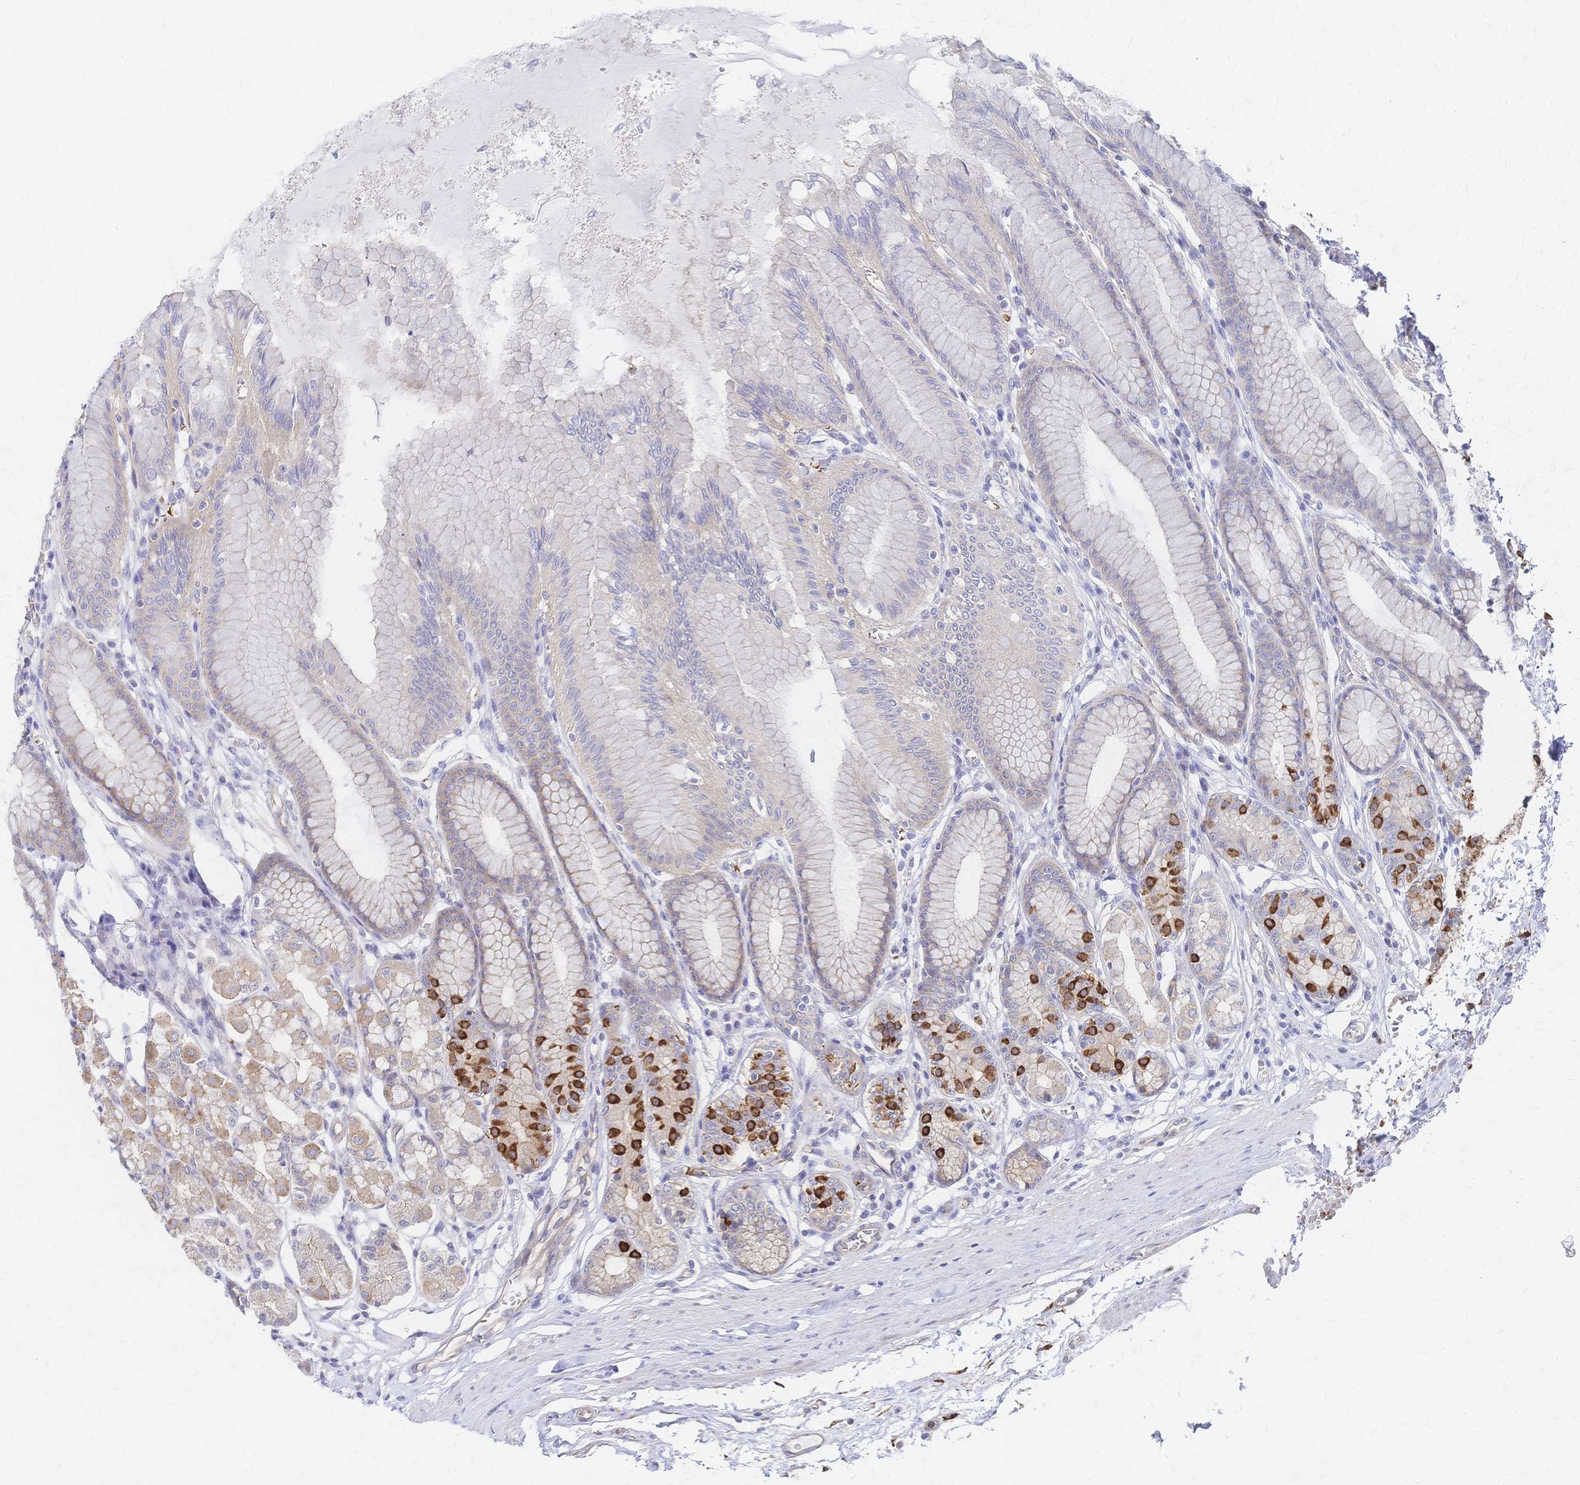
{"staining": {"intensity": "strong", "quantity": "<25%", "location": "cytoplasmic/membranous"}, "tissue": "stomach", "cell_type": "Glandular cells", "image_type": "normal", "snomed": [{"axis": "morphology", "description": "Normal tissue, NOS"}, {"axis": "topography", "description": "Stomach"}, {"axis": "topography", "description": "Stomach, lower"}], "caption": "A high-resolution image shows immunohistochemistry staining of unremarkable stomach, which shows strong cytoplasmic/membranous expression in approximately <25% of glandular cells. (Stains: DAB (3,3'-diaminobenzidine) in brown, nuclei in blue, Microscopy: brightfield microscopy at high magnification).", "gene": "SLC5A1", "patient": {"sex": "male", "age": 76}}